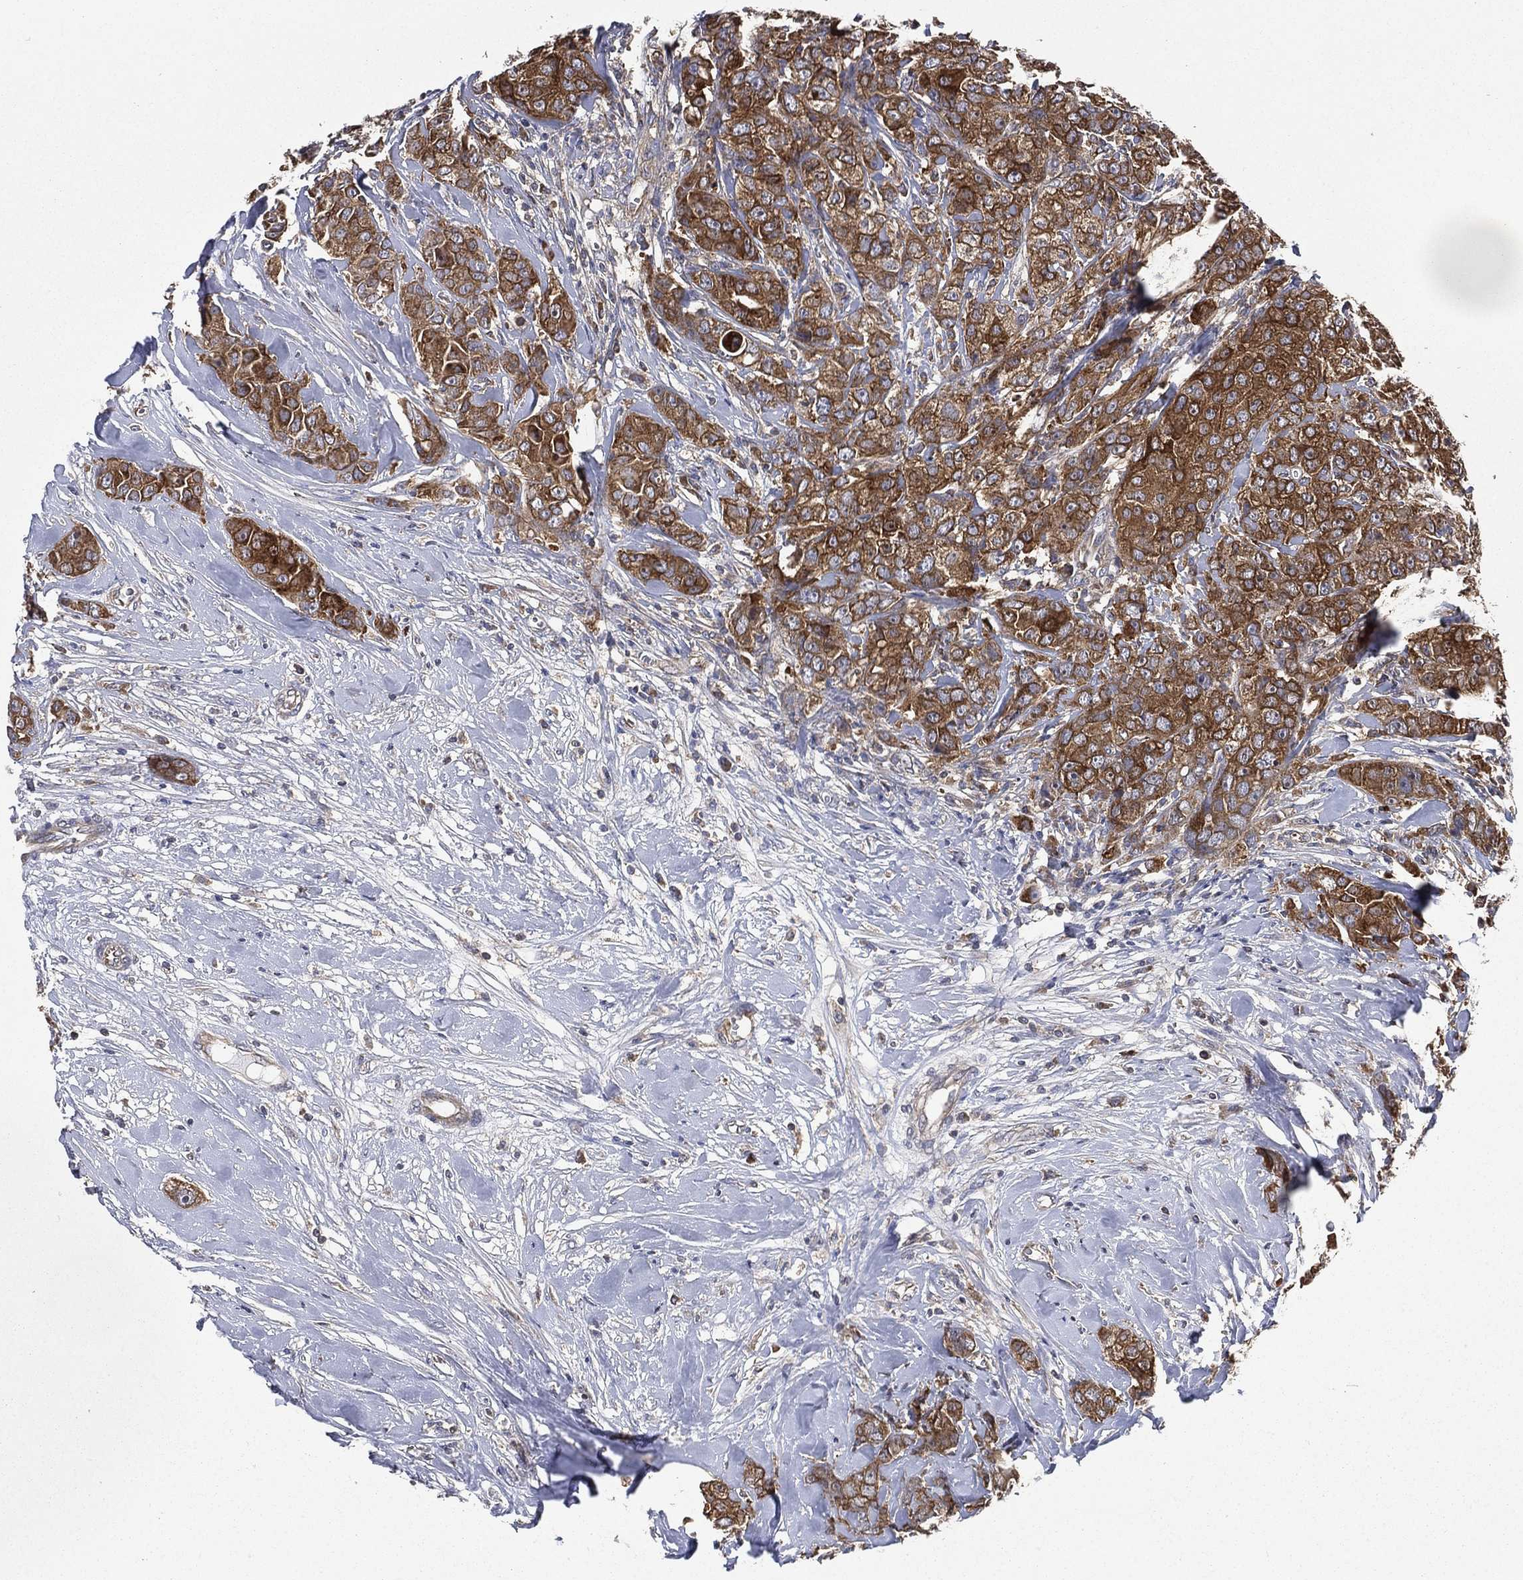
{"staining": {"intensity": "strong", "quantity": "25%-75%", "location": "cytoplasmic/membranous"}, "tissue": "breast cancer", "cell_type": "Tumor cells", "image_type": "cancer", "snomed": [{"axis": "morphology", "description": "Duct carcinoma"}, {"axis": "topography", "description": "Breast"}], "caption": "Strong cytoplasmic/membranous staining for a protein is seen in about 25%-75% of tumor cells of breast invasive ductal carcinoma using immunohistochemistry (IHC).", "gene": "SMPD3", "patient": {"sex": "female", "age": 43}}